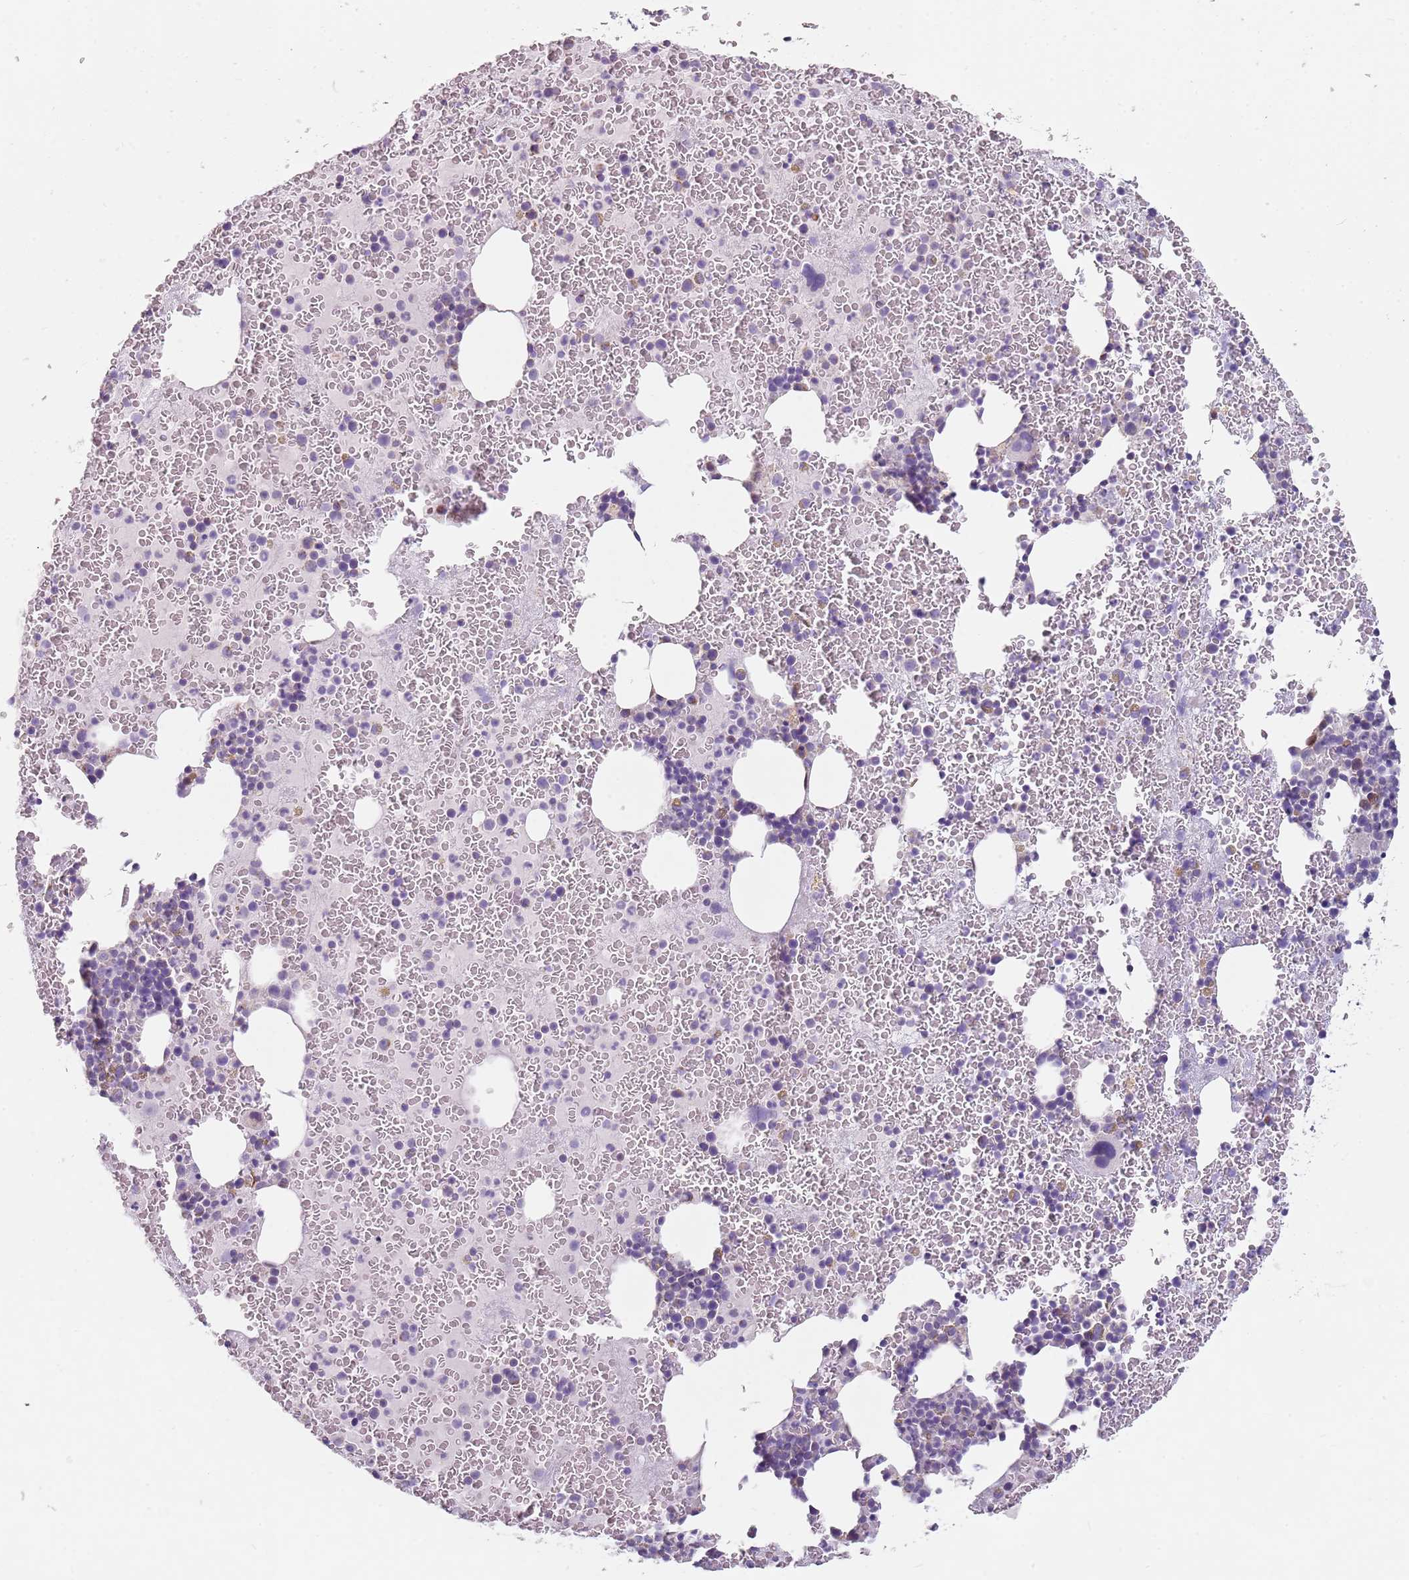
{"staining": {"intensity": "negative", "quantity": "none", "location": "none"}, "tissue": "bone marrow", "cell_type": "Hematopoietic cells", "image_type": "normal", "snomed": [{"axis": "morphology", "description": "Normal tissue, NOS"}, {"axis": "topography", "description": "Bone marrow"}], "caption": "A high-resolution histopathology image shows IHC staining of unremarkable bone marrow, which reveals no significant expression in hematopoietic cells.", "gene": "ALS2", "patient": {"sex": "male", "age": 26}}